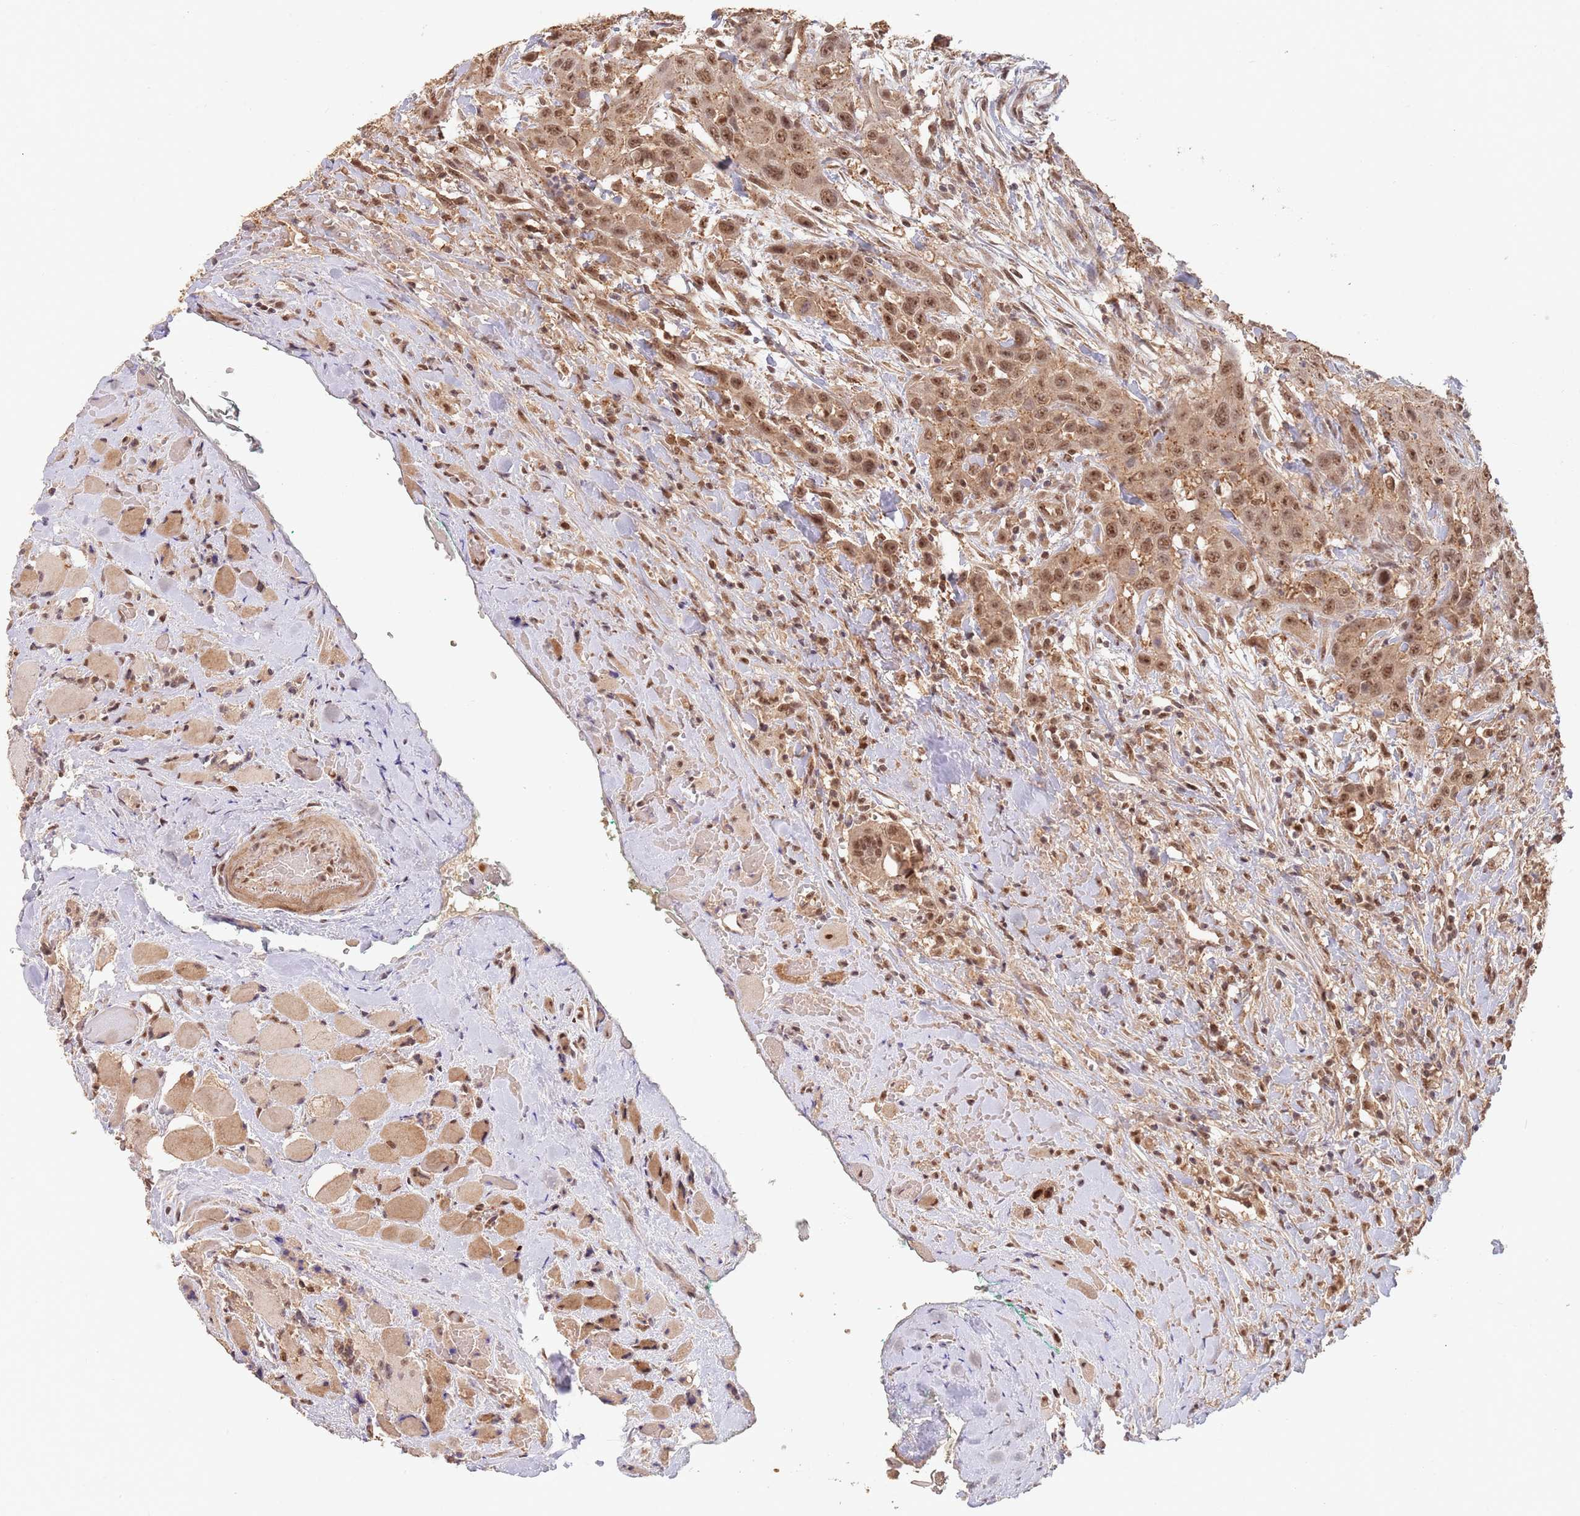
{"staining": {"intensity": "moderate", "quantity": ">75%", "location": "cytoplasmic/membranous,nuclear"}, "tissue": "head and neck cancer", "cell_type": "Tumor cells", "image_type": "cancer", "snomed": [{"axis": "morphology", "description": "Squamous cell carcinoma, NOS"}, {"axis": "topography", "description": "Head-Neck"}], "caption": "Immunohistochemistry micrograph of neoplastic tissue: human head and neck cancer (squamous cell carcinoma) stained using immunohistochemistry (IHC) shows medium levels of moderate protein expression localized specifically in the cytoplasmic/membranous and nuclear of tumor cells, appearing as a cytoplasmic/membranous and nuclear brown color.", "gene": "RFXANK", "patient": {"sex": "male", "age": 81}}